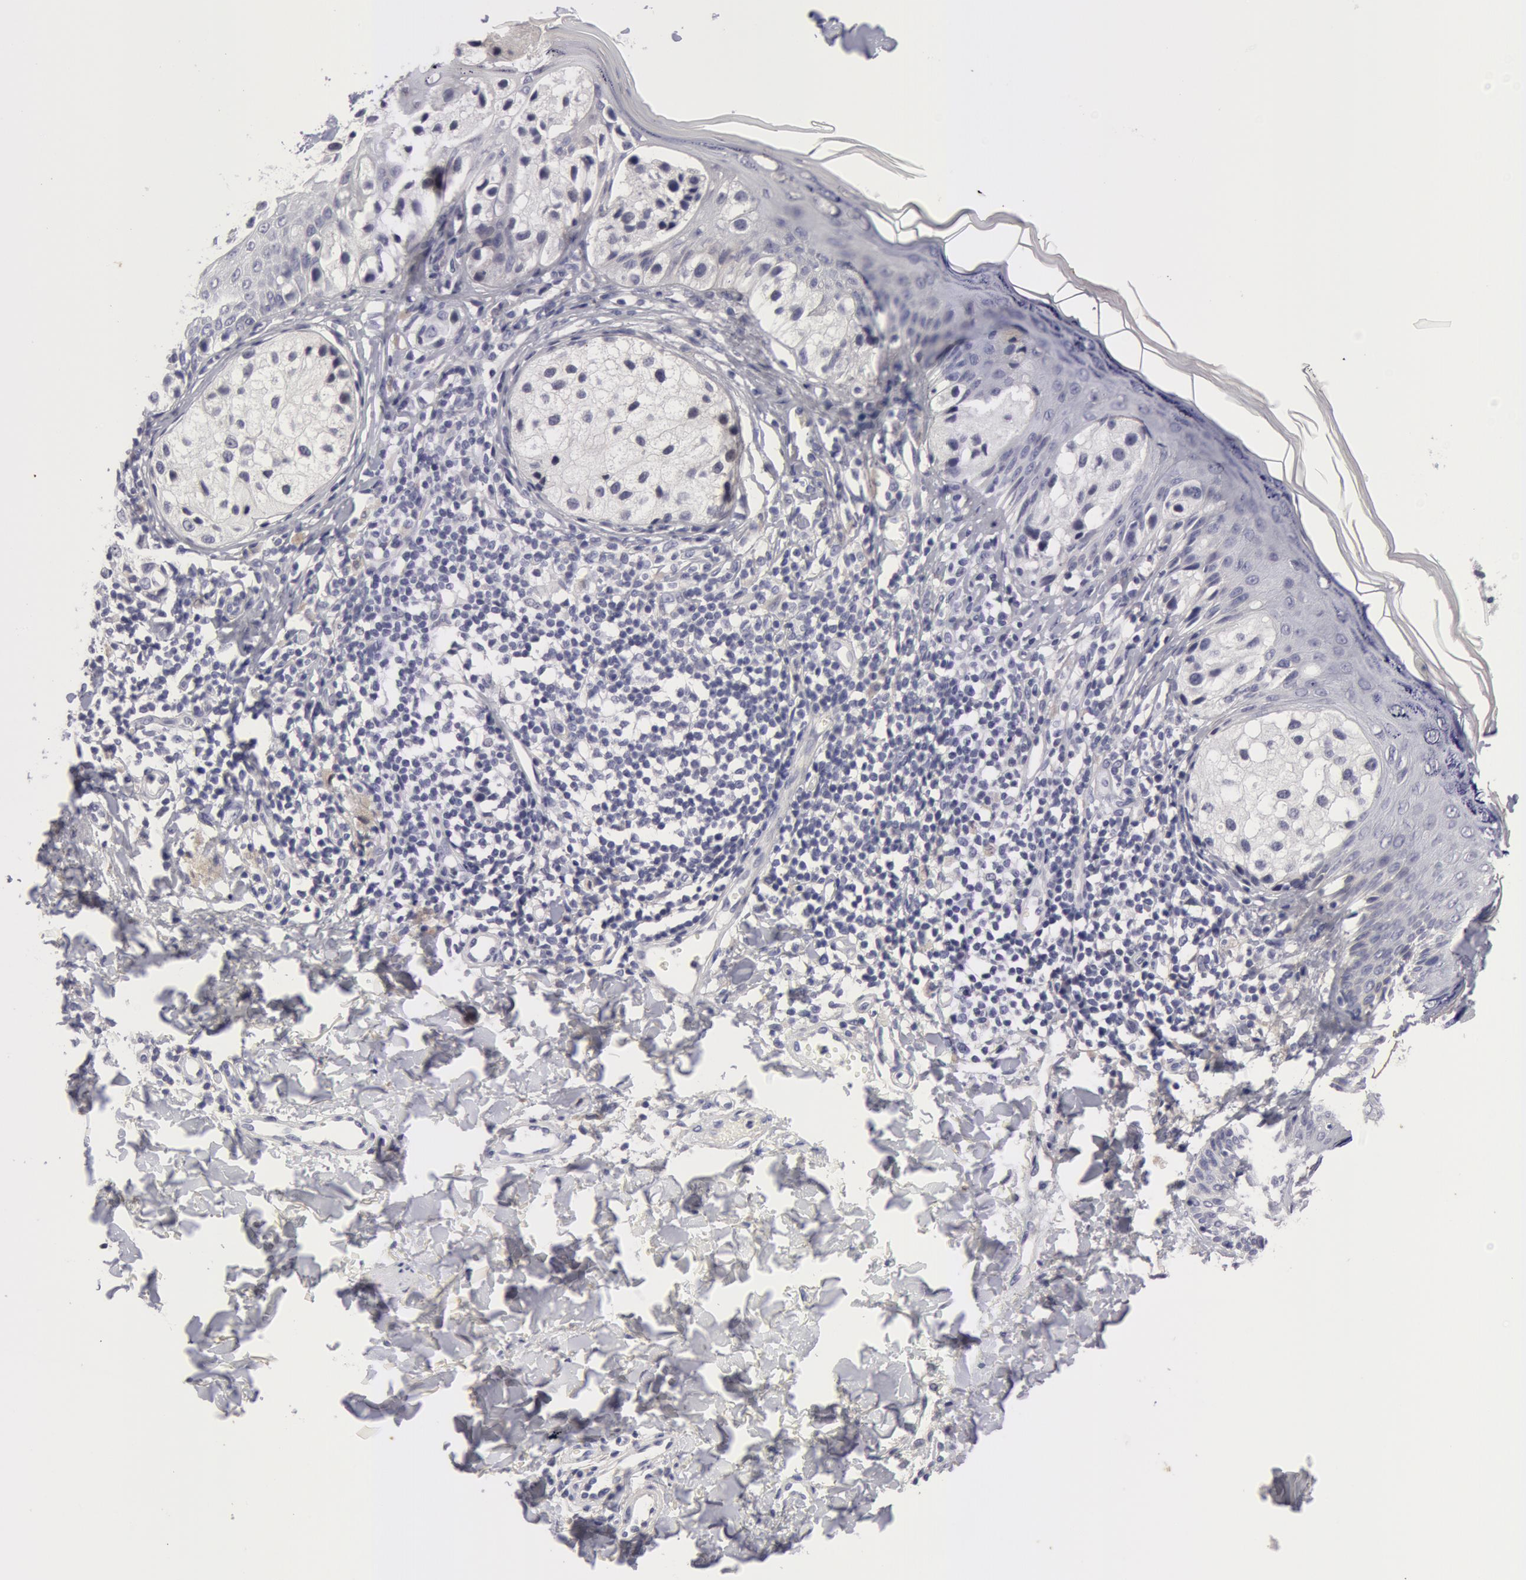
{"staining": {"intensity": "negative", "quantity": "none", "location": "none"}, "tissue": "melanoma", "cell_type": "Tumor cells", "image_type": "cancer", "snomed": [{"axis": "morphology", "description": "Malignant melanoma, NOS"}, {"axis": "topography", "description": "Skin"}], "caption": "DAB immunohistochemical staining of human melanoma demonstrates no significant staining in tumor cells. The staining is performed using DAB (3,3'-diaminobenzidine) brown chromogen with nuclei counter-stained in using hematoxylin.", "gene": "NLGN4X", "patient": {"sex": "male", "age": 23}}